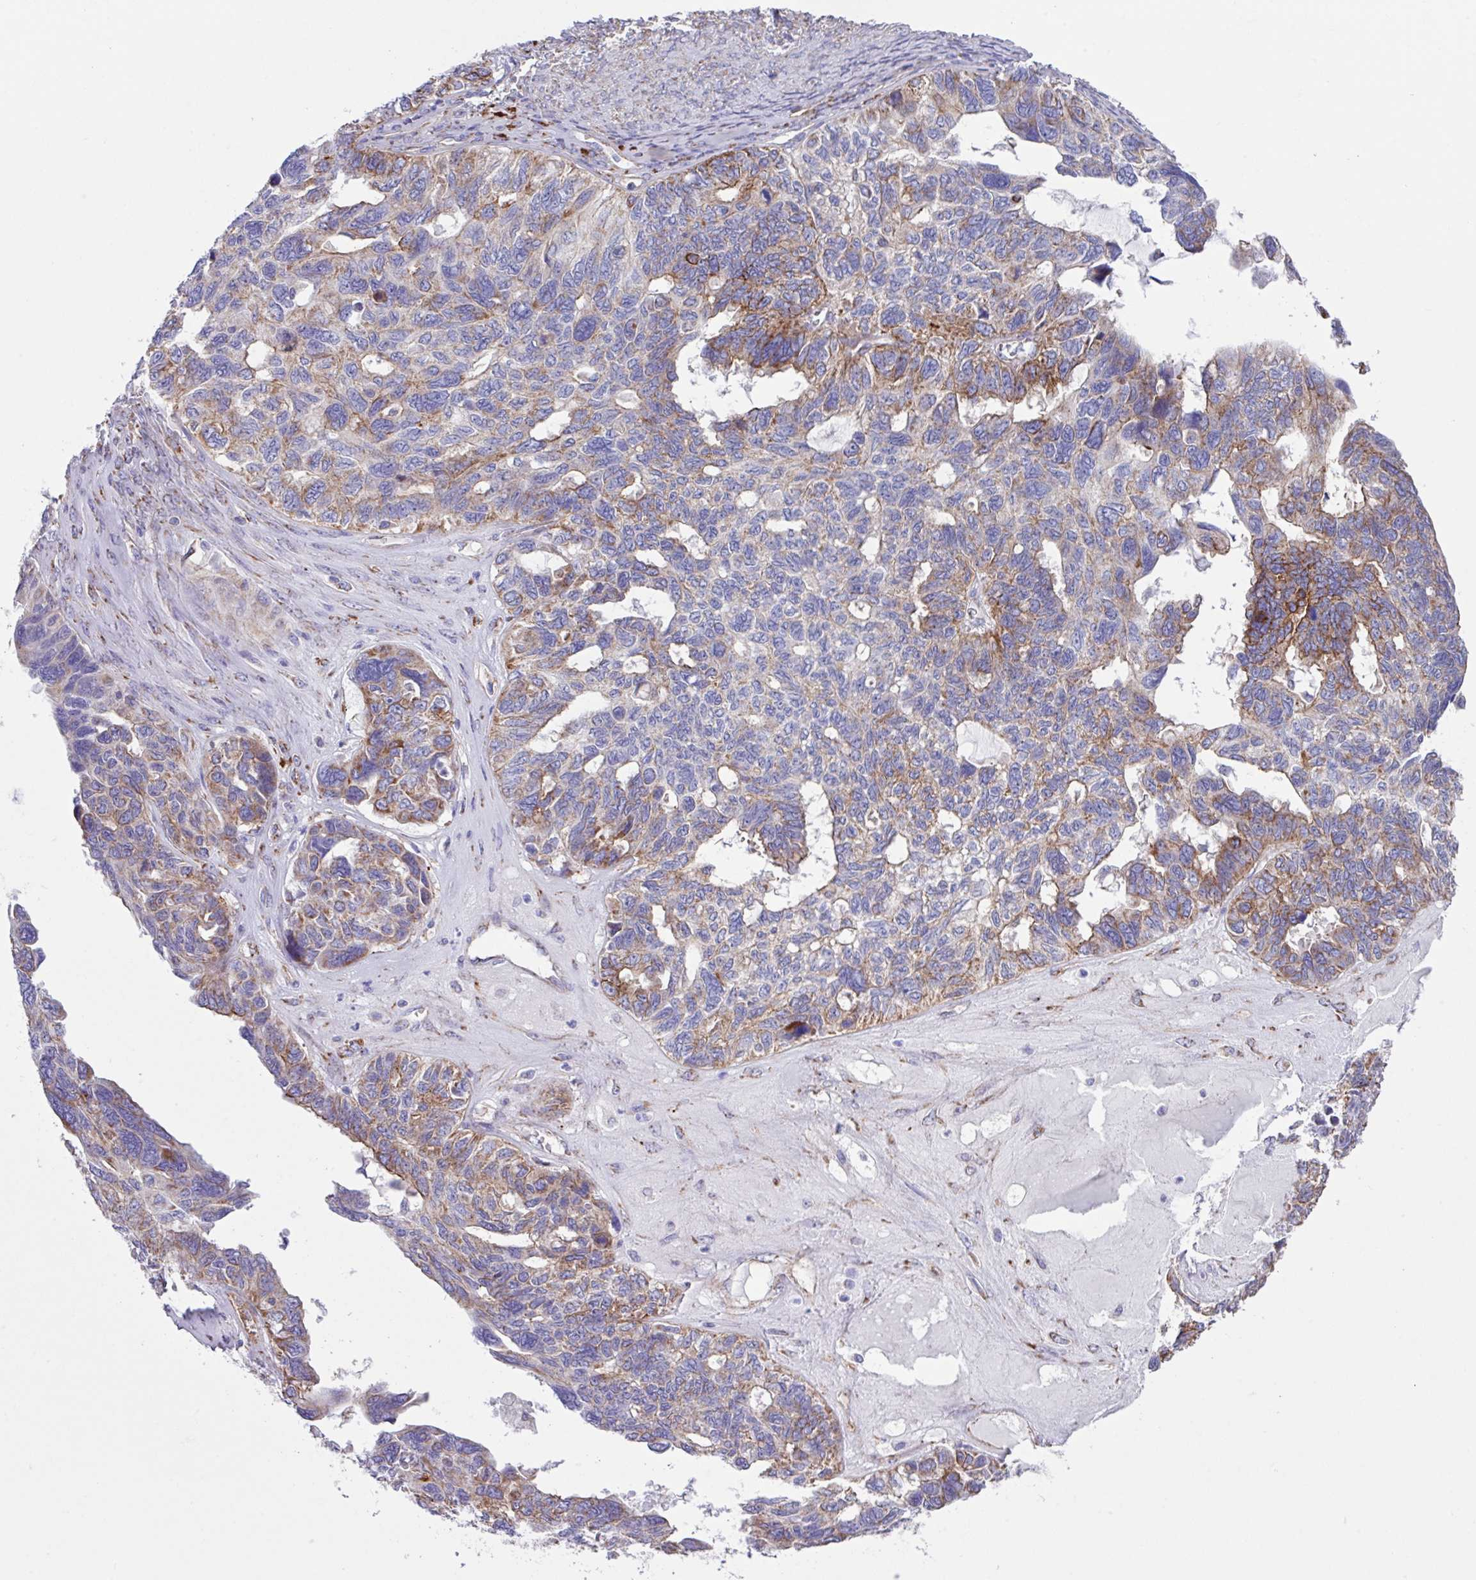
{"staining": {"intensity": "strong", "quantity": "<25%", "location": "cytoplasmic/membranous"}, "tissue": "ovarian cancer", "cell_type": "Tumor cells", "image_type": "cancer", "snomed": [{"axis": "morphology", "description": "Cystadenocarcinoma, serous, NOS"}, {"axis": "topography", "description": "Ovary"}], "caption": "Immunohistochemistry (IHC) of ovarian cancer demonstrates medium levels of strong cytoplasmic/membranous positivity in about <25% of tumor cells. The staining was performed using DAB, with brown indicating positive protein expression. Nuclei are stained blue with hematoxylin.", "gene": "OTULIN", "patient": {"sex": "female", "age": 79}}